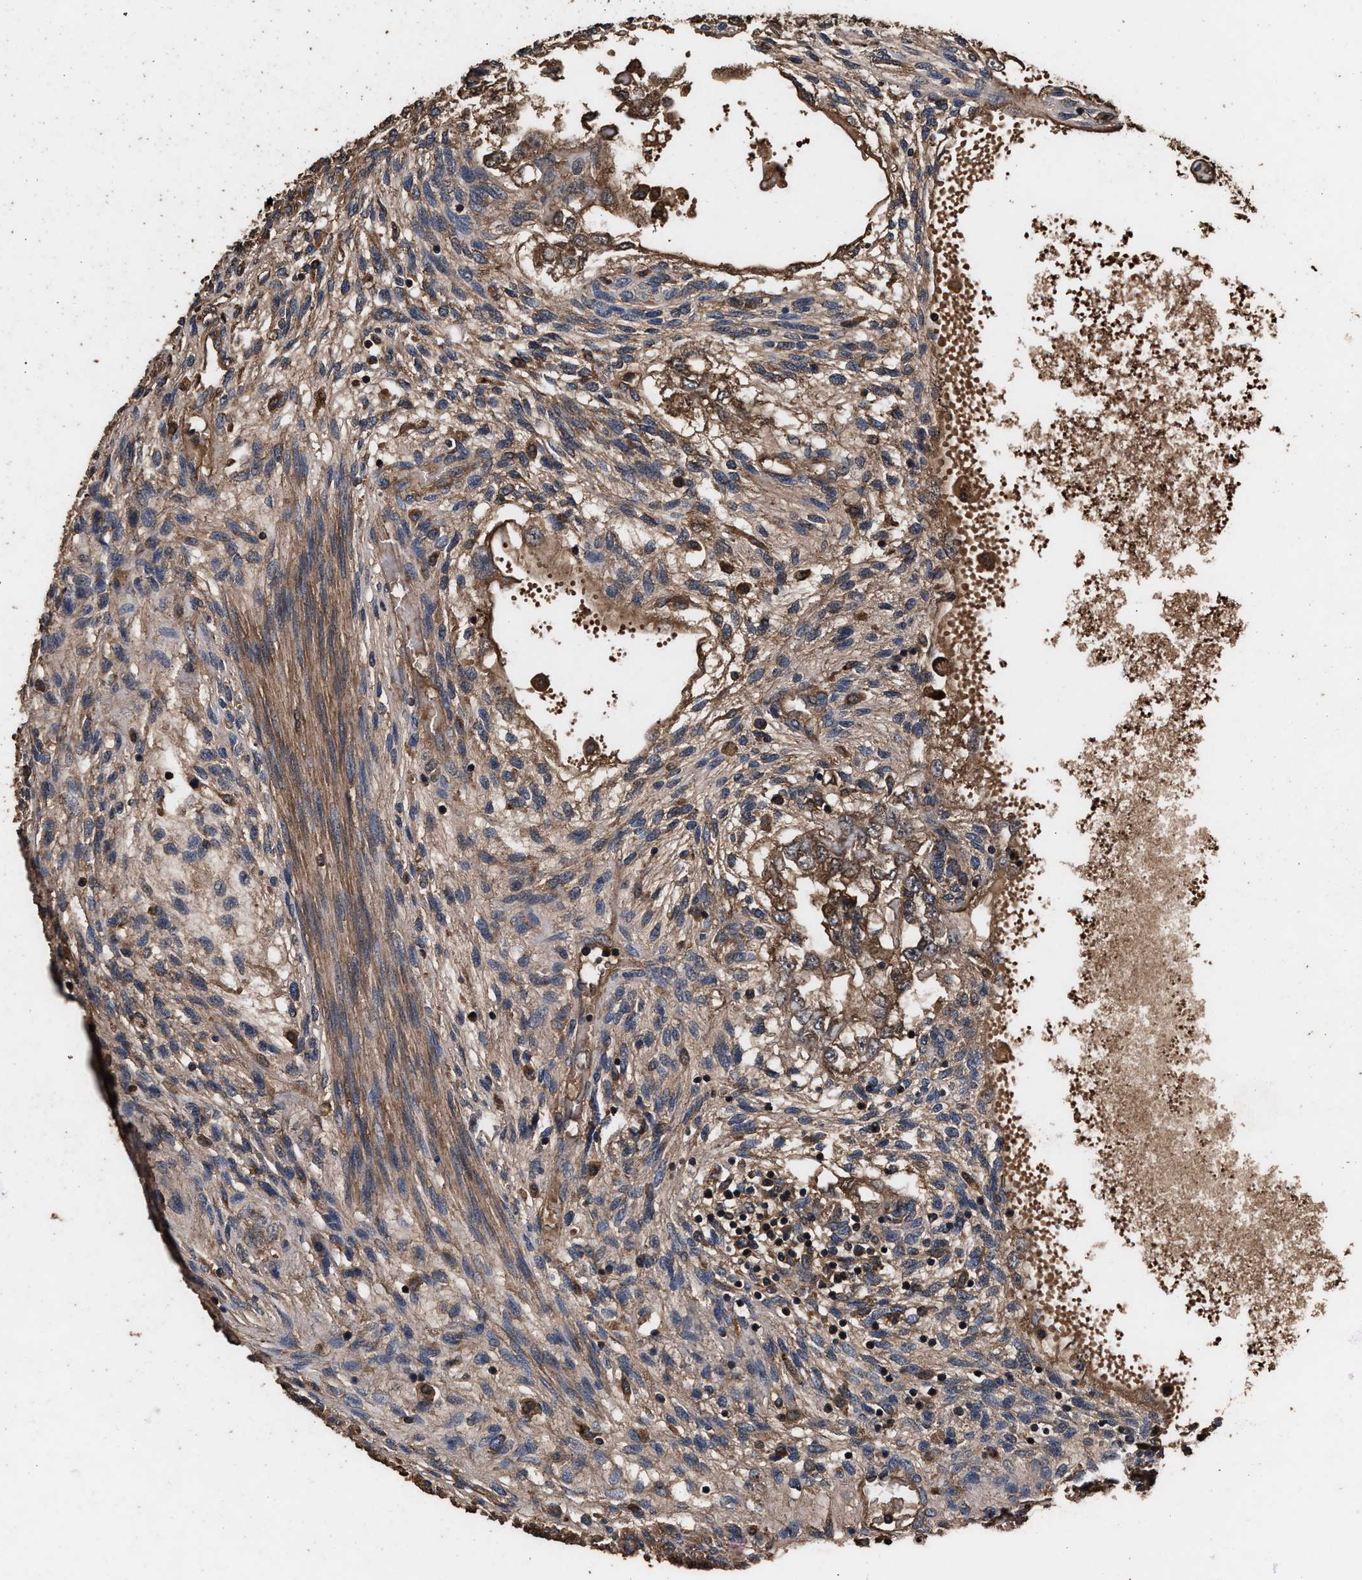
{"staining": {"intensity": "weak", "quantity": ">75%", "location": "cytoplasmic/membranous"}, "tissue": "testis cancer", "cell_type": "Tumor cells", "image_type": "cancer", "snomed": [{"axis": "morphology", "description": "Seminoma, NOS"}, {"axis": "topography", "description": "Testis"}], "caption": "Tumor cells reveal low levels of weak cytoplasmic/membranous staining in approximately >75% of cells in human seminoma (testis).", "gene": "KYAT1", "patient": {"sex": "male", "age": 28}}